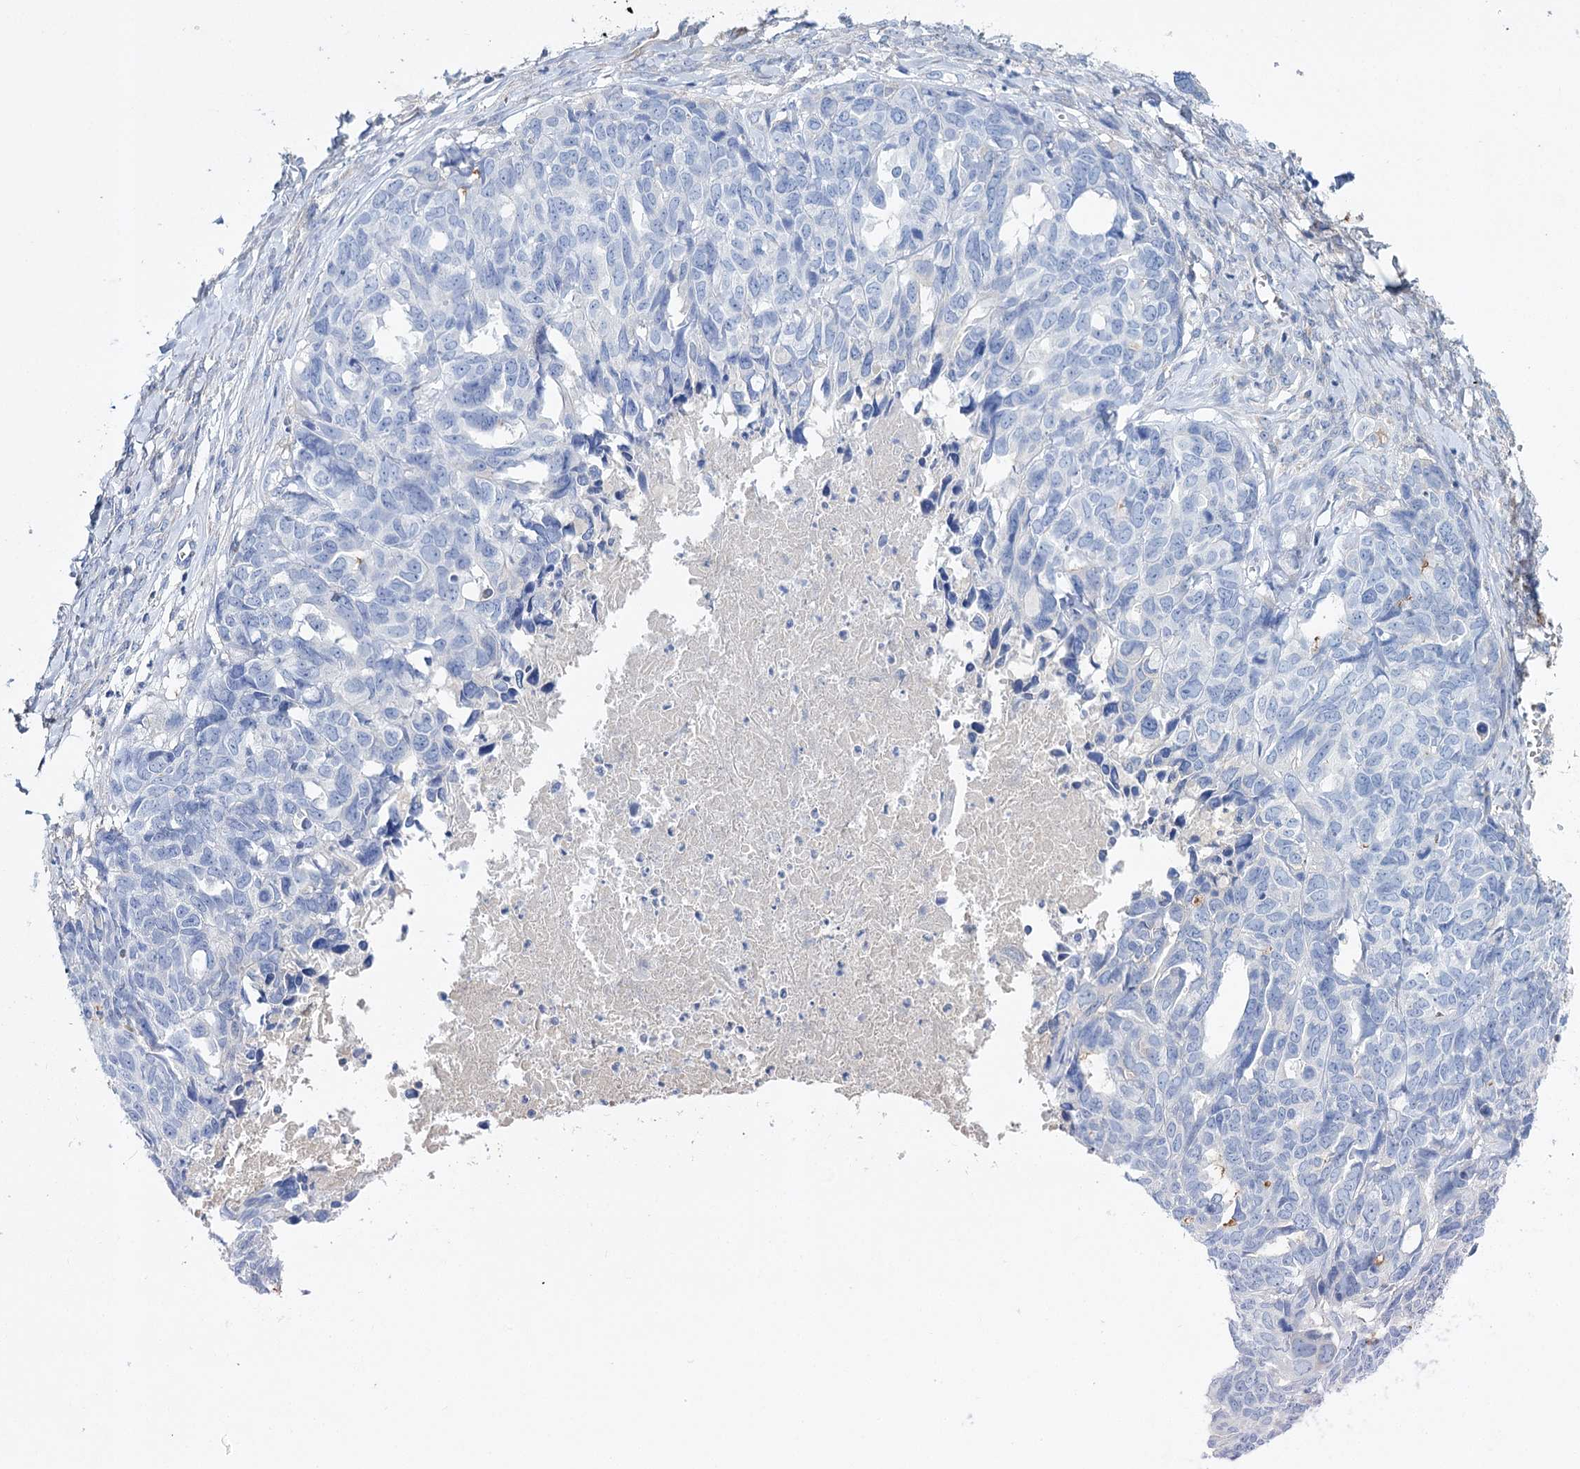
{"staining": {"intensity": "negative", "quantity": "none", "location": "none"}, "tissue": "ovarian cancer", "cell_type": "Tumor cells", "image_type": "cancer", "snomed": [{"axis": "morphology", "description": "Cystadenocarcinoma, serous, NOS"}, {"axis": "topography", "description": "Ovary"}], "caption": "High power microscopy histopathology image of an immunohistochemistry micrograph of ovarian serous cystadenocarcinoma, revealing no significant staining in tumor cells.", "gene": "FBXW12", "patient": {"sex": "female", "age": 79}}